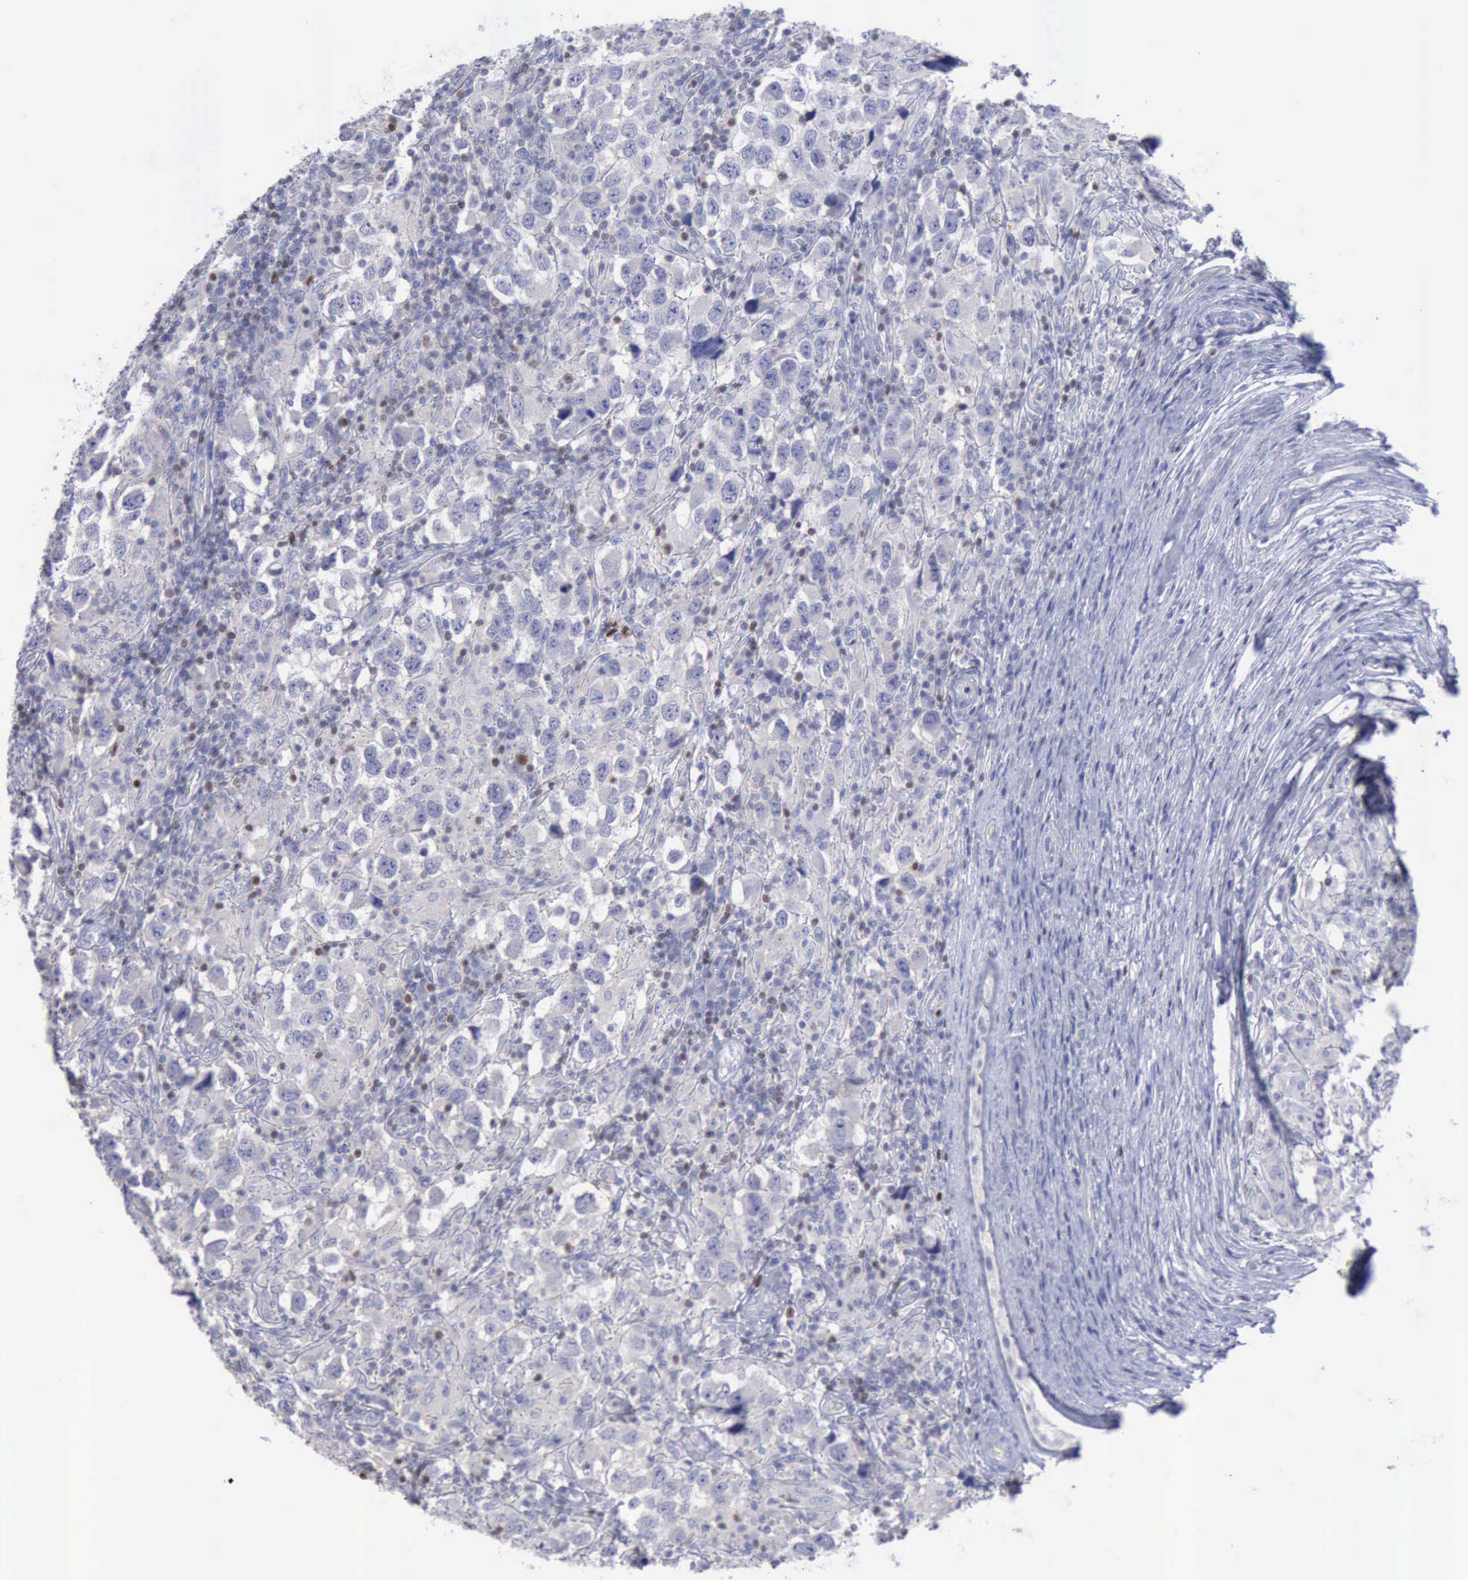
{"staining": {"intensity": "negative", "quantity": "none", "location": "none"}, "tissue": "testis cancer", "cell_type": "Tumor cells", "image_type": "cancer", "snomed": [{"axis": "morphology", "description": "Carcinoma, Embryonal, NOS"}, {"axis": "topography", "description": "Testis"}], "caption": "Tumor cells are negative for brown protein staining in testis cancer (embryonal carcinoma).", "gene": "SATB2", "patient": {"sex": "male", "age": 21}}